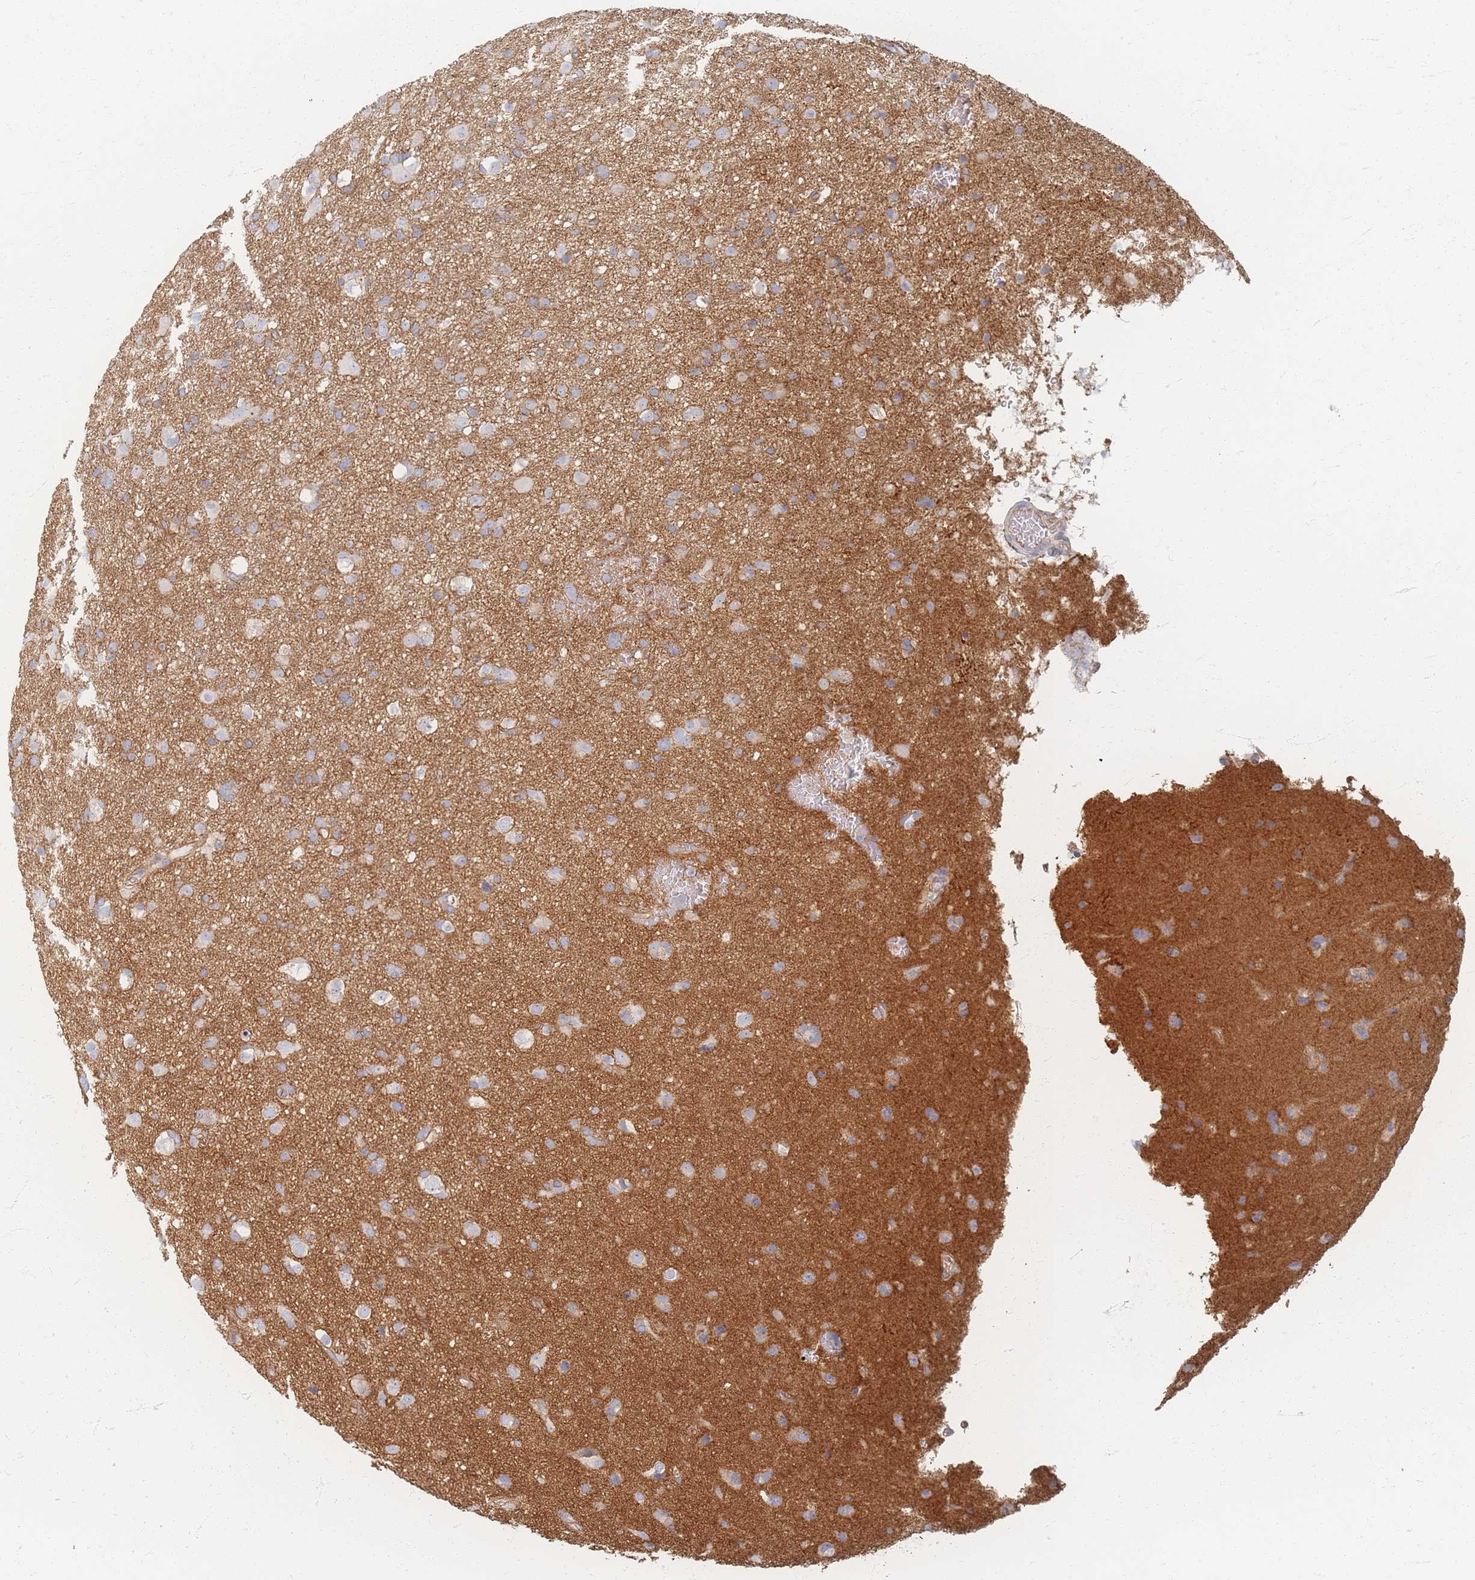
{"staining": {"intensity": "negative", "quantity": "none", "location": "none"}, "tissue": "glioma", "cell_type": "Tumor cells", "image_type": "cancer", "snomed": [{"axis": "morphology", "description": "Glioma, malignant, Low grade"}, {"axis": "topography", "description": "Brain"}], "caption": "Tumor cells show no significant expression in glioma.", "gene": "GNB1", "patient": {"sex": "male", "age": 65}}